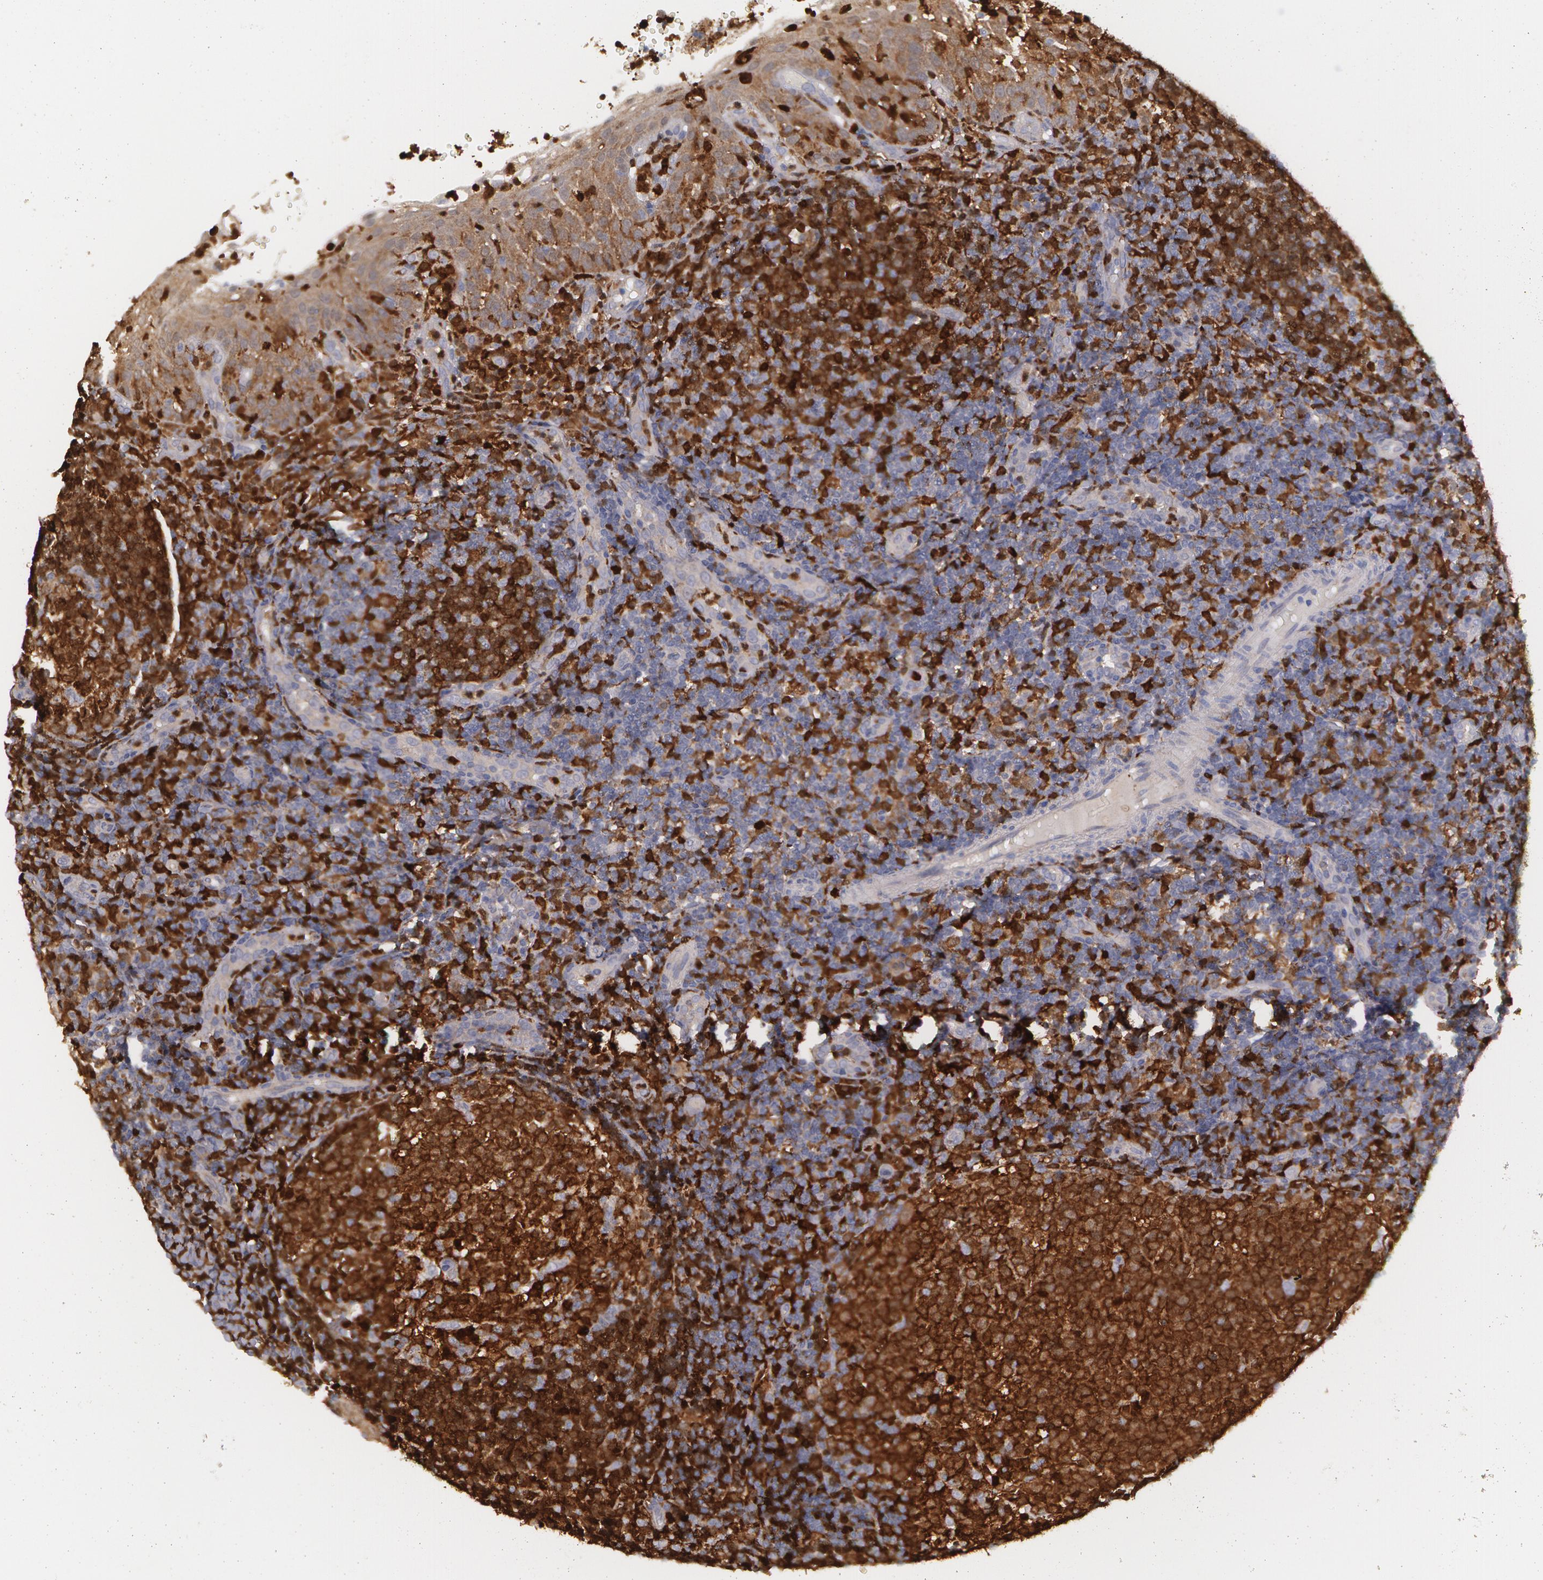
{"staining": {"intensity": "strong", "quantity": ">75%", "location": "cytoplasmic/membranous"}, "tissue": "tonsil", "cell_type": "Germinal center cells", "image_type": "normal", "snomed": [{"axis": "morphology", "description": "Normal tissue, NOS"}, {"axis": "topography", "description": "Tonsil"}], "caption": "Benign tonsil exhibits strong cytoplasmic/membranous expression in about >75% of germinal center cells, visualized by immunohistochemistry. (brown staining indicates protein expression, while blue staining denotes nuclei).", "gene": "SYK", "patient": {"sex": "female", "age": 40}}